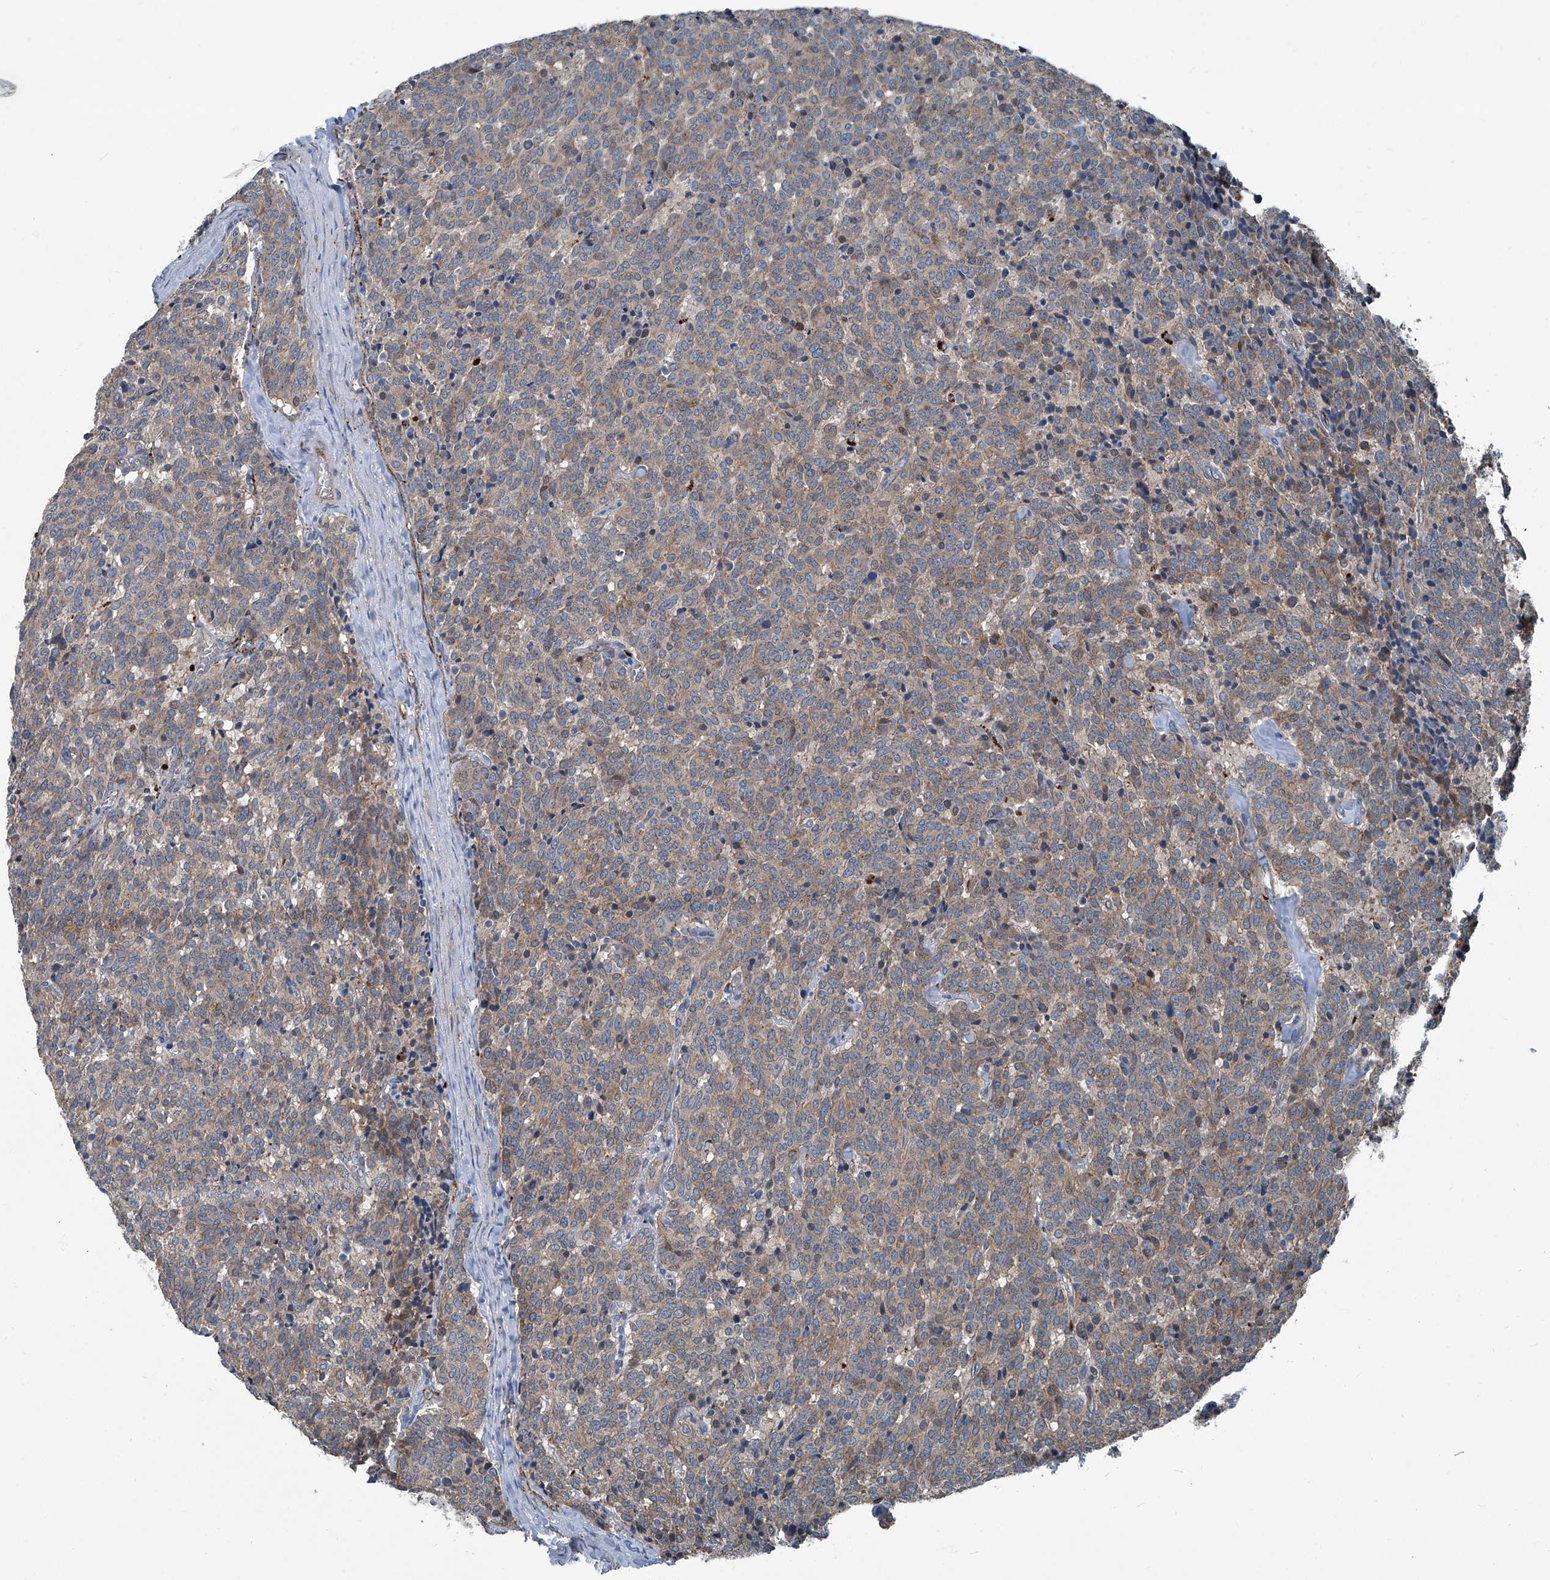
{"staining": {"intensity": "weak", "quantity": ">75%", "location": "cytoplasmic/membranous"}, "tissue": "carcinoid", "cell_type": "Tumor cells", "image_type": "cancer", "snomed": [{"axis": "morphology", "description": "Carcinoid, malignant, NOS"}, {"axis": "topography", "description": "Lung"}], "caption": "Protein staining of carcinoid (malignant) tissue reveals weak cytoplasmic/membranous staining in approximately >75% of tumor cells.", "gene": "SENP2", "patient": {"sex": "female", "age": 46}}